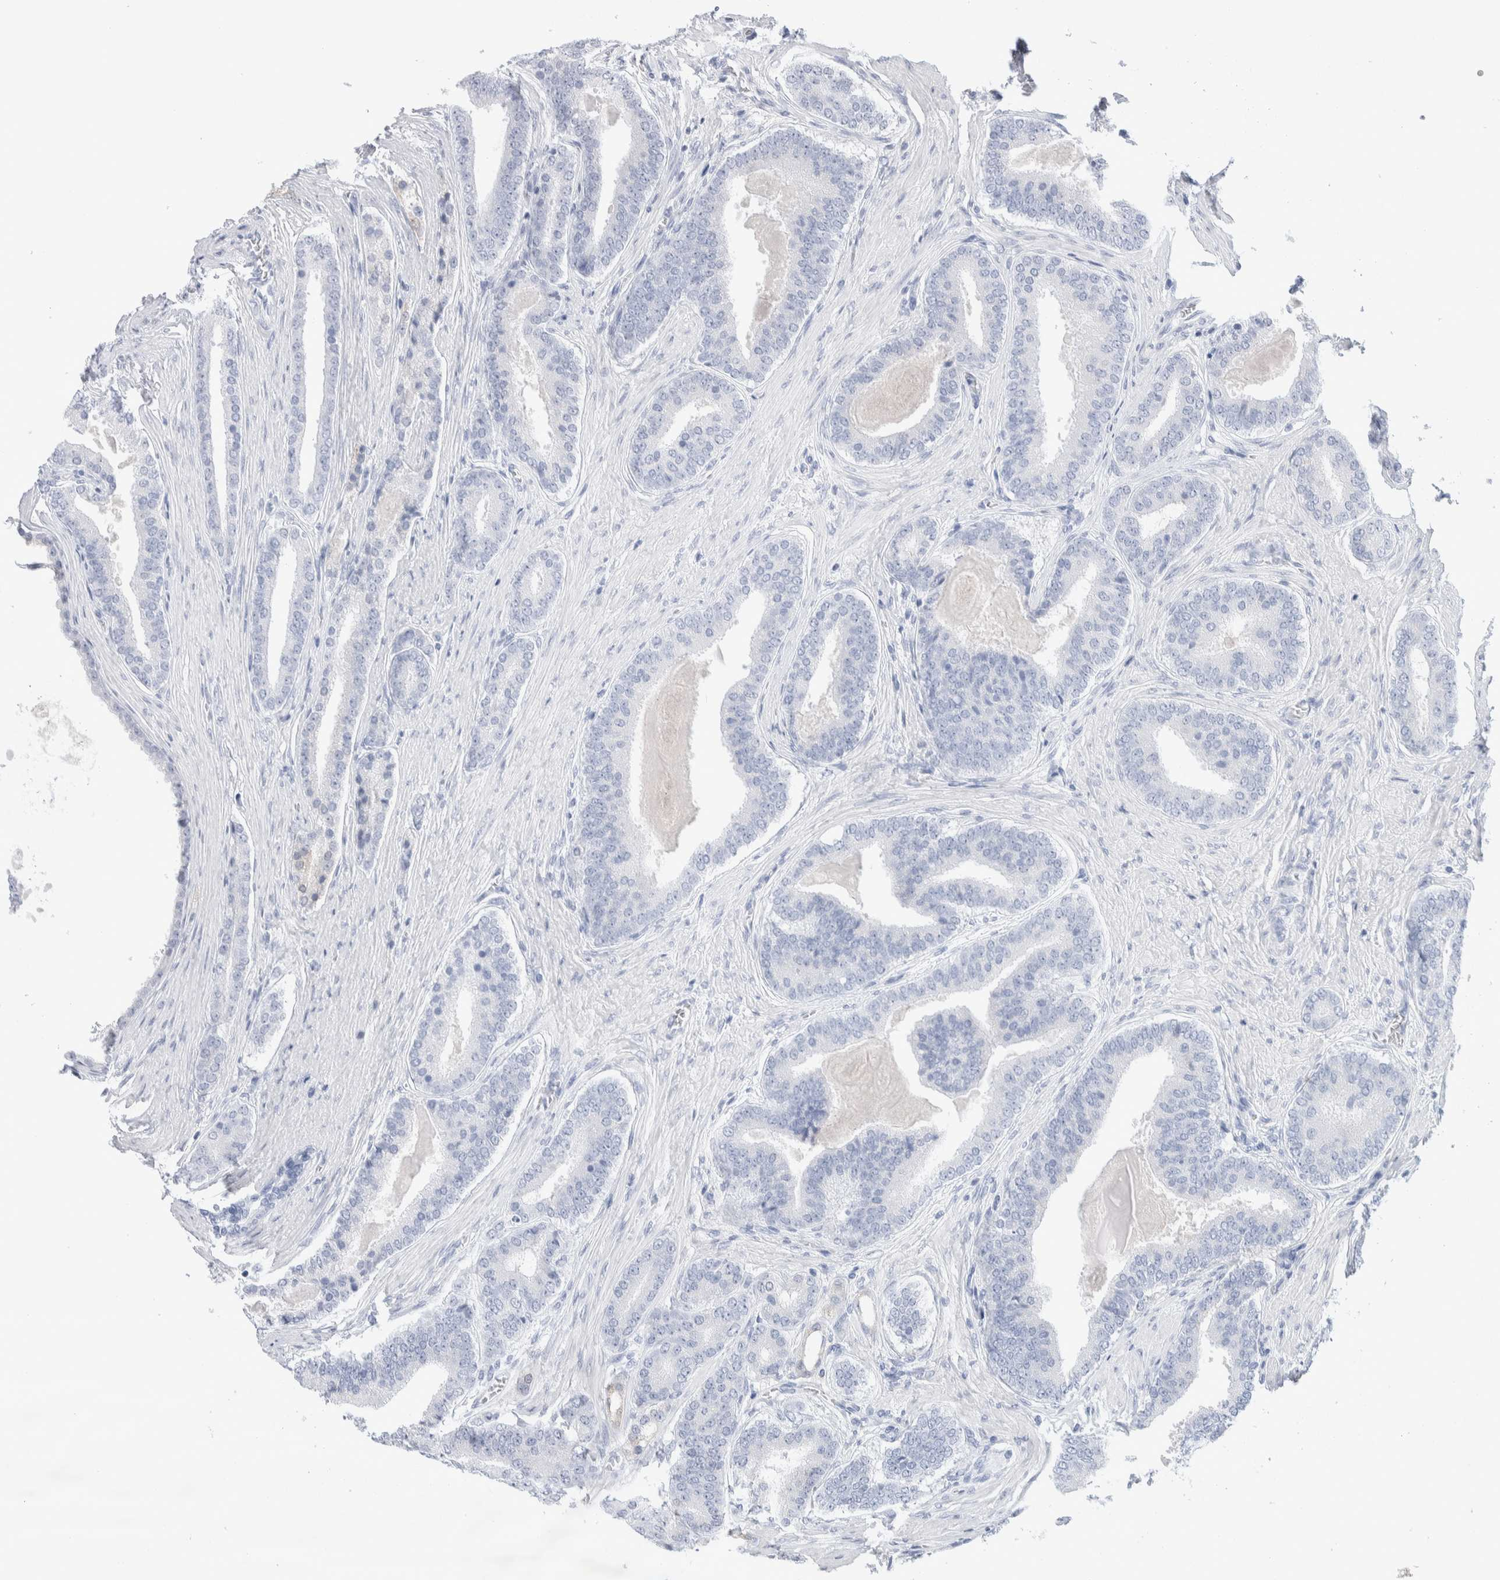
{"staining": {"intensity": "negative", "quantity": "none", "location": "none"}, "tissue": "prostate cancer", "cell_type": "Tumor cells", "image_type": "cancer", "snomed": [{"axis": "morphology", "description": "Adenocarcinoma, High grade"}, {"axis": "topography", "description": "Prostate"}], "caption": "DAB (3,3'-diaminobenzidine) immunohistochemical staining of adenocarcinoma (high-grade) (prostate) displays no significant expression in tumor cells. The staining is performed using DAB (3,3'-diaminobenzidine) brown chromogen with nuclei counter-stained in using hematoxylin.", "gene": "GDA", "patient": {"sex": "male", "age": 60}}